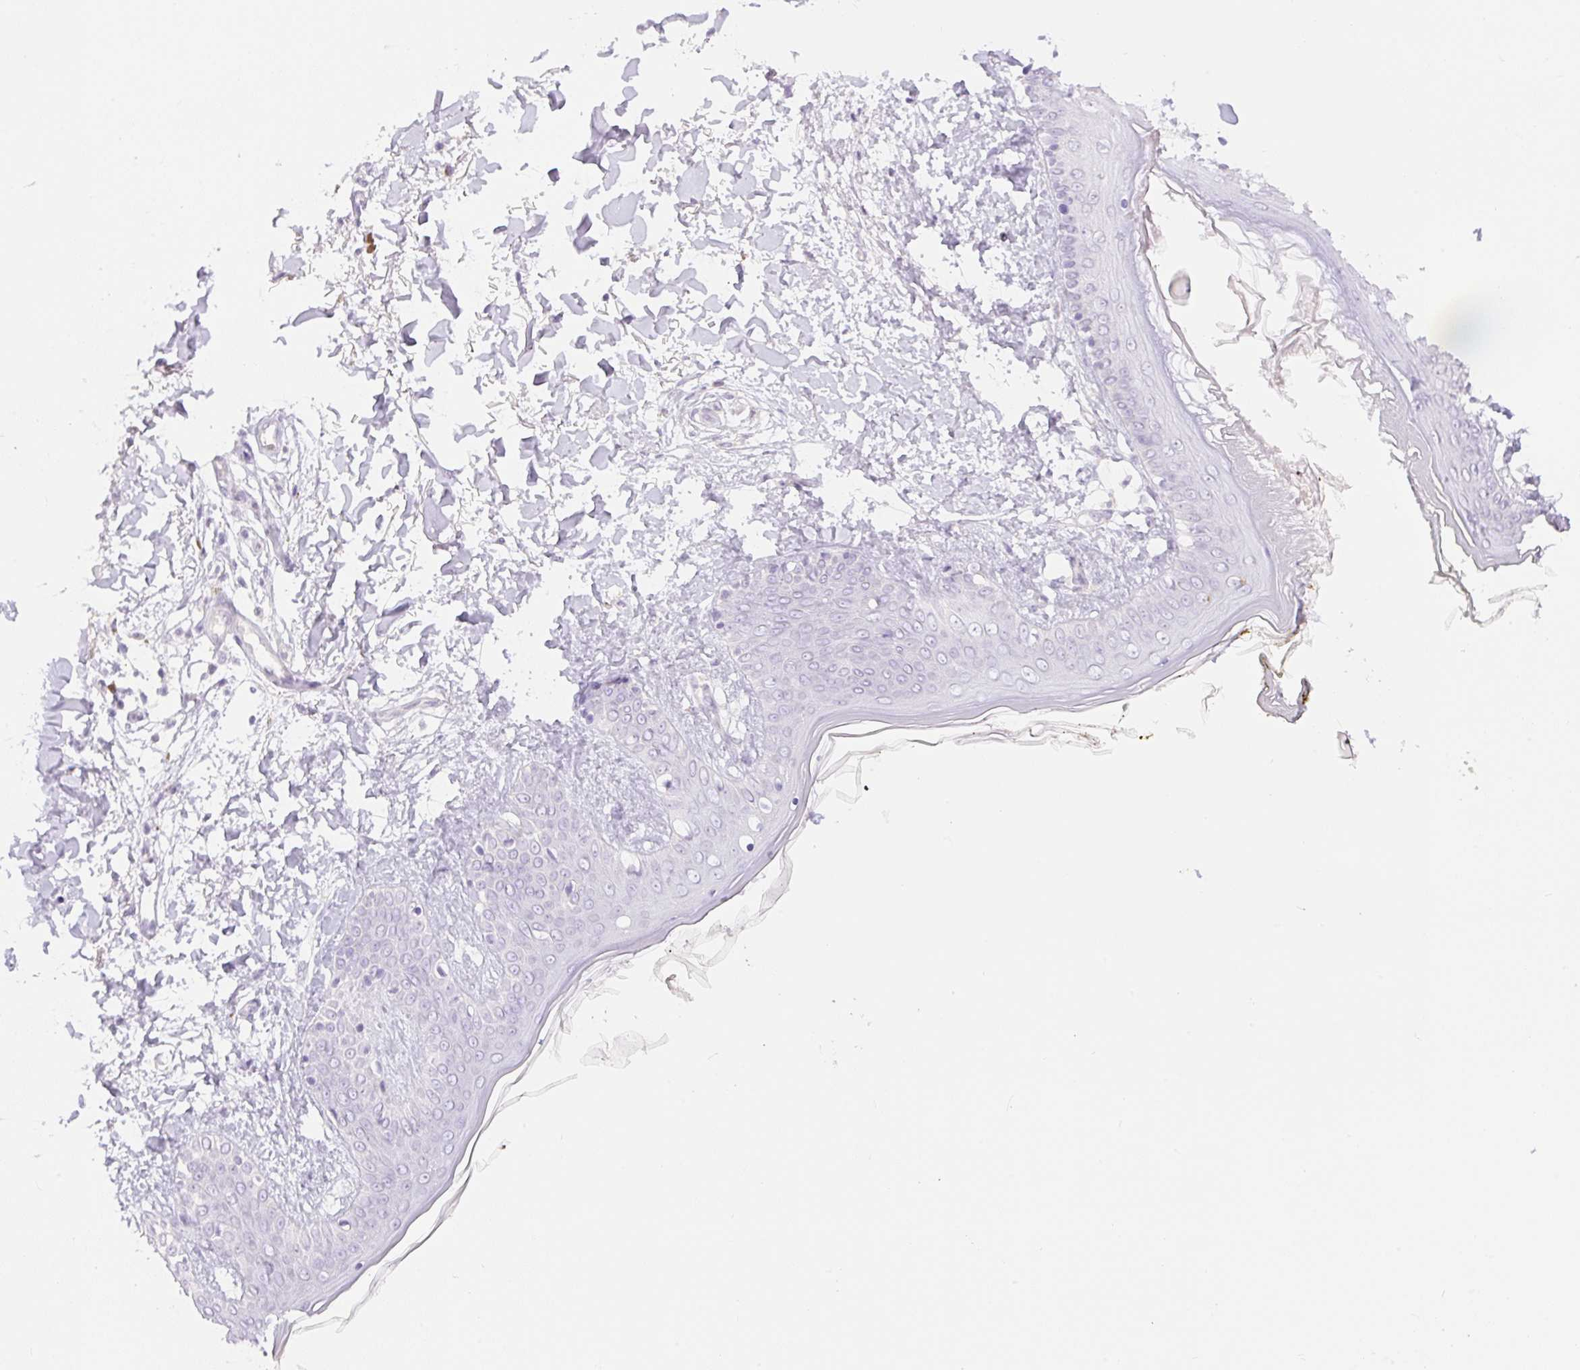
{"staining": {"intensity": "negative", "quantity": "none", "location": "none"}, "tissue": "skin", "cell_type": "Fibroblasts", "image_type": "normal", "snomed": [{"axis": "morphology", "description": "Normal tissue, NOS"}, {"axis": "topography", "description": "Skin"}], "caption": "Human skin stained for a protein using immunohistochemistry (IHC) exhibits no positivity in fibroblasts.", "gene": "MIA2", "patient": {"sex": "female", "age": 34}}